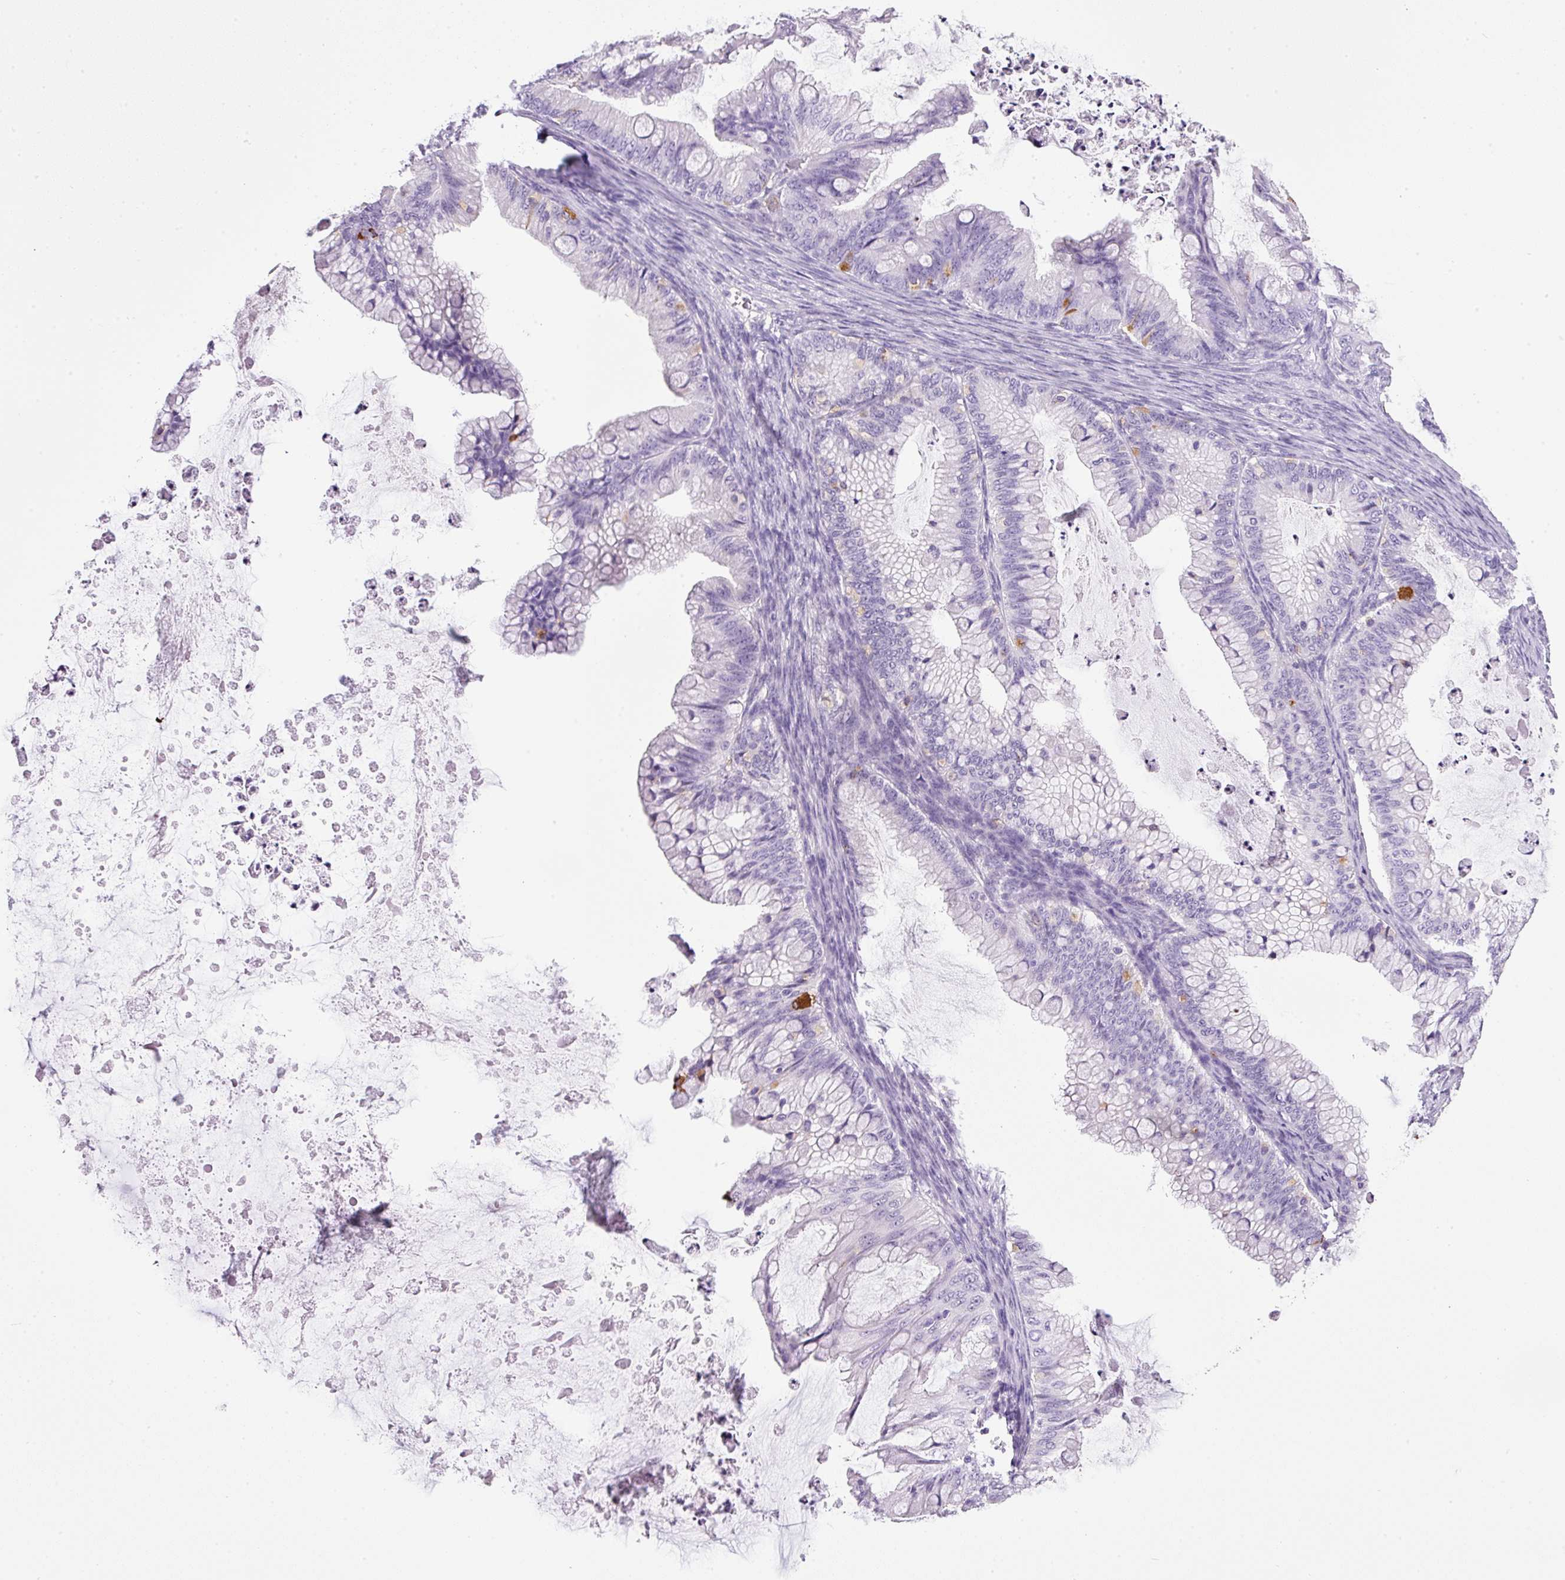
{"staining": {"intensity": "negative", "quantity": "none", "location": "none"}, "tissue": "ovarian cancer", "cell_type": "Tumor cells", "image_type": "cancer", "snomed": [{"axis": "morphology", "description": "Cystadenocarcinoma, mucinous, NOS"}, {"axis": "topography", "description": "Ovary"}], "caption": "The histopathology image displays no staining of tumor cells in mucinous cystadenocarcinoma (ovarian). Nuclei are stained in blue.", "gene": "BSND", "patient": {"sex": "female", "age": 35}}